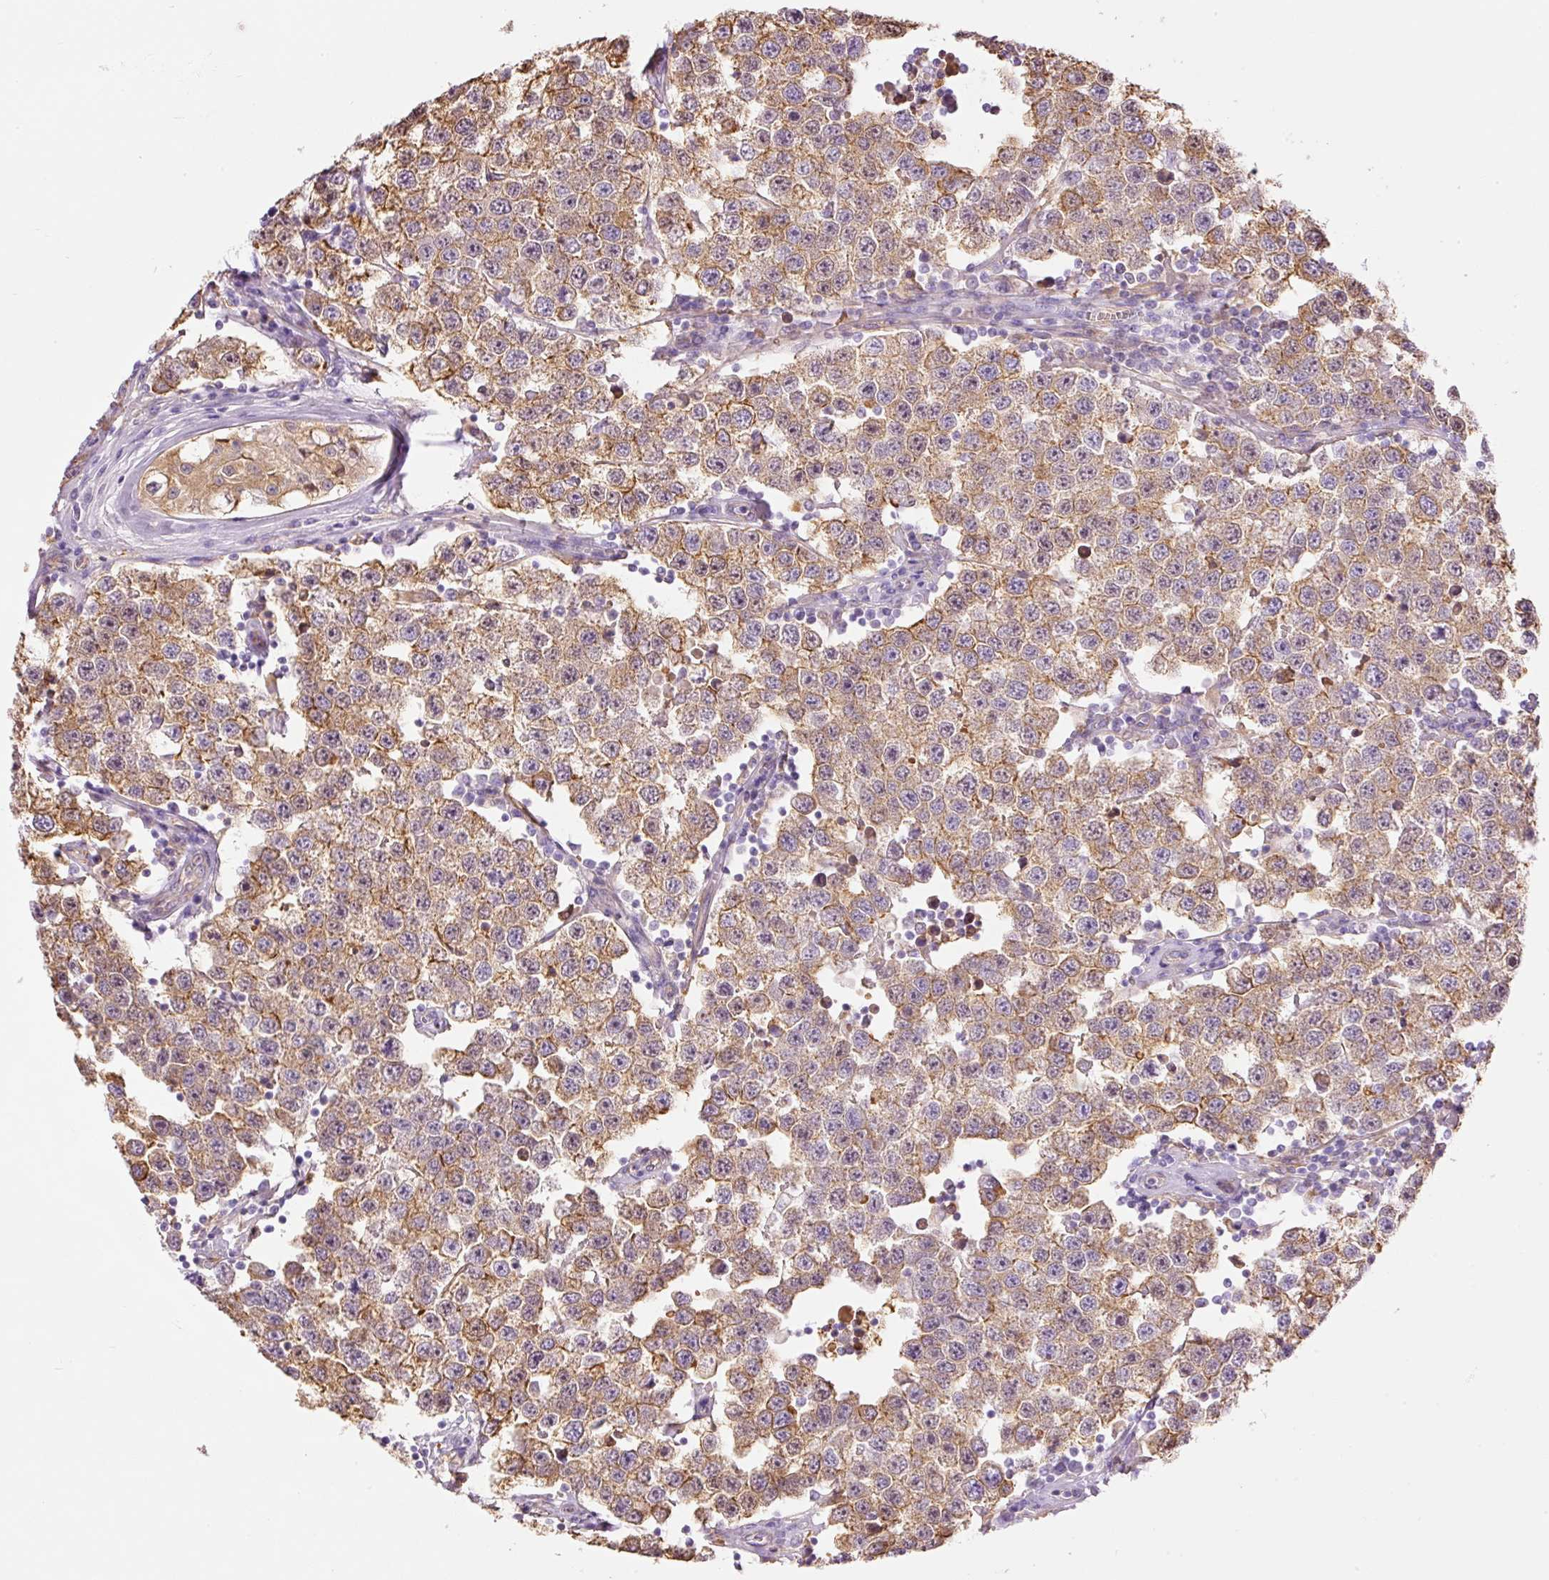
{"staining": {"intensity": "weak", "quantity": "25%-75%", "location": "cytoplasmic/membranous"}, "tissue": "testis cancer", "cell_type": "Tumor cells", "image_type": "cancer", "snomed": [{"axis": "morphology", "description": "Seminoma, NOS"}, {"axis": "topography", "description": "Testis"}], "caption": "Testis cancer (seminoma) stained with a brown dye demonstrates weak cytoplasmic/membranous positive positivity in about 25%-75% of tumor cells.", "gene": "IL10RB", "patient": {"sex": "male", "age": 34}}